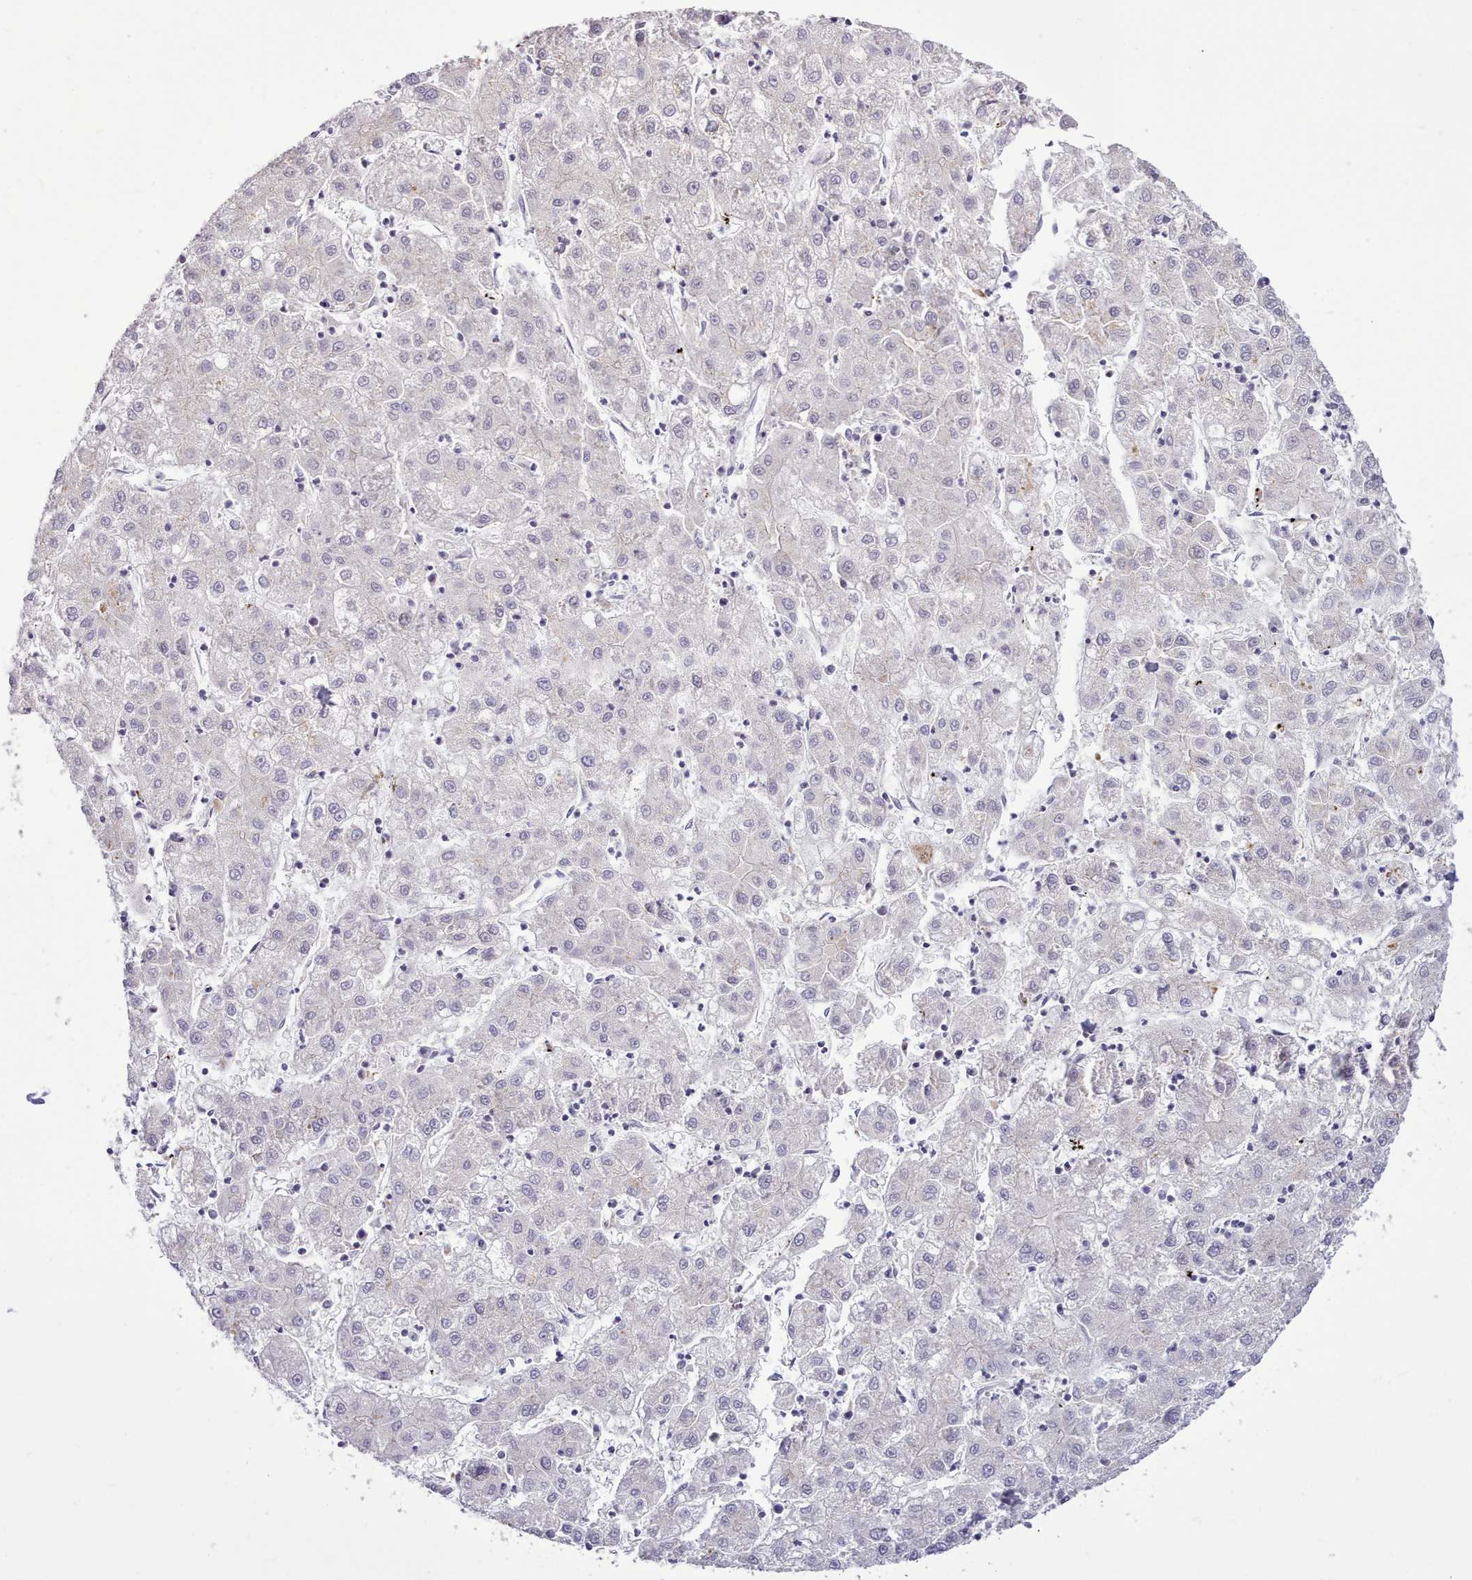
{"staining": {"intensity": "negative", "quantity": "none", "location": "none"}, "tissue": "liver cancer", "cell_type": "Tumor cells", "image_type": "cancer", "snomed": [{"axis": "morphology", "description": "Carcinoma, Hepatocellular, NOS"}, {"axis": "topography", "description": "Liver"}], "caption": "Tumor cells show no significant protein positivity in liver hepatocellular carcinoma.", "gene": "SRD5A1", "patient": {"sex": "male", "age": 72}}